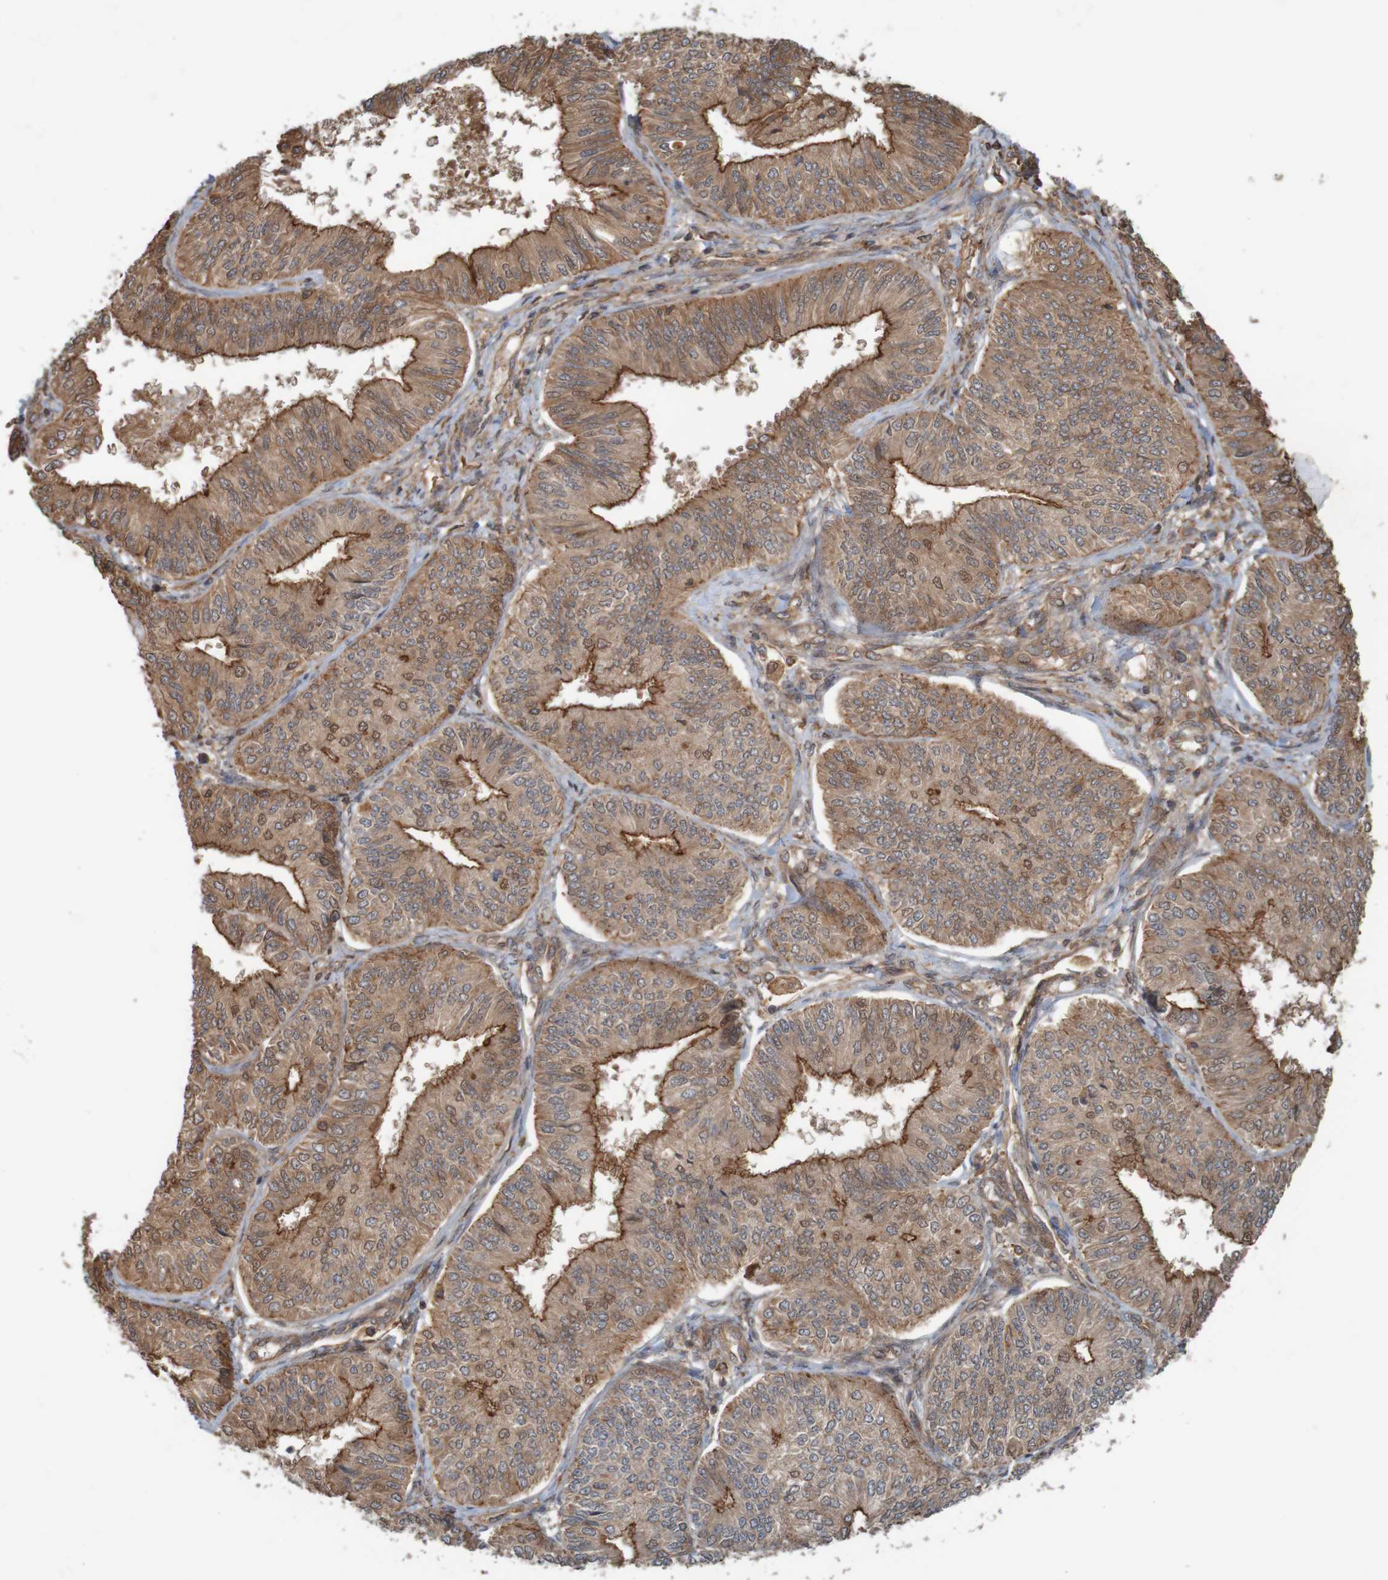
{"staining": {"intensity": "moderate", "quantity": ">75%", "location": "cytoplasmic/membranous"}, "tissue": "endometrial cancer", "cell_type": "Tumor cells", "image_type": "cancer", "snomed": [{"axis": "morphology", "description": "Adenocarcinoma, NOS"}, {"axis": "topography", "description": "Endometrium"}], "caption": "Immunohistochemistry photomicrograph of human endometrial cancer (adenocarcinoma) stained for a protein (brown), which shows medium levels of moderate cytoplasmic/membranous expression in approximately >75% of tumor cells.", "gene": "ARHGEF11", "patient": {"sex": "female", "age": 58}}